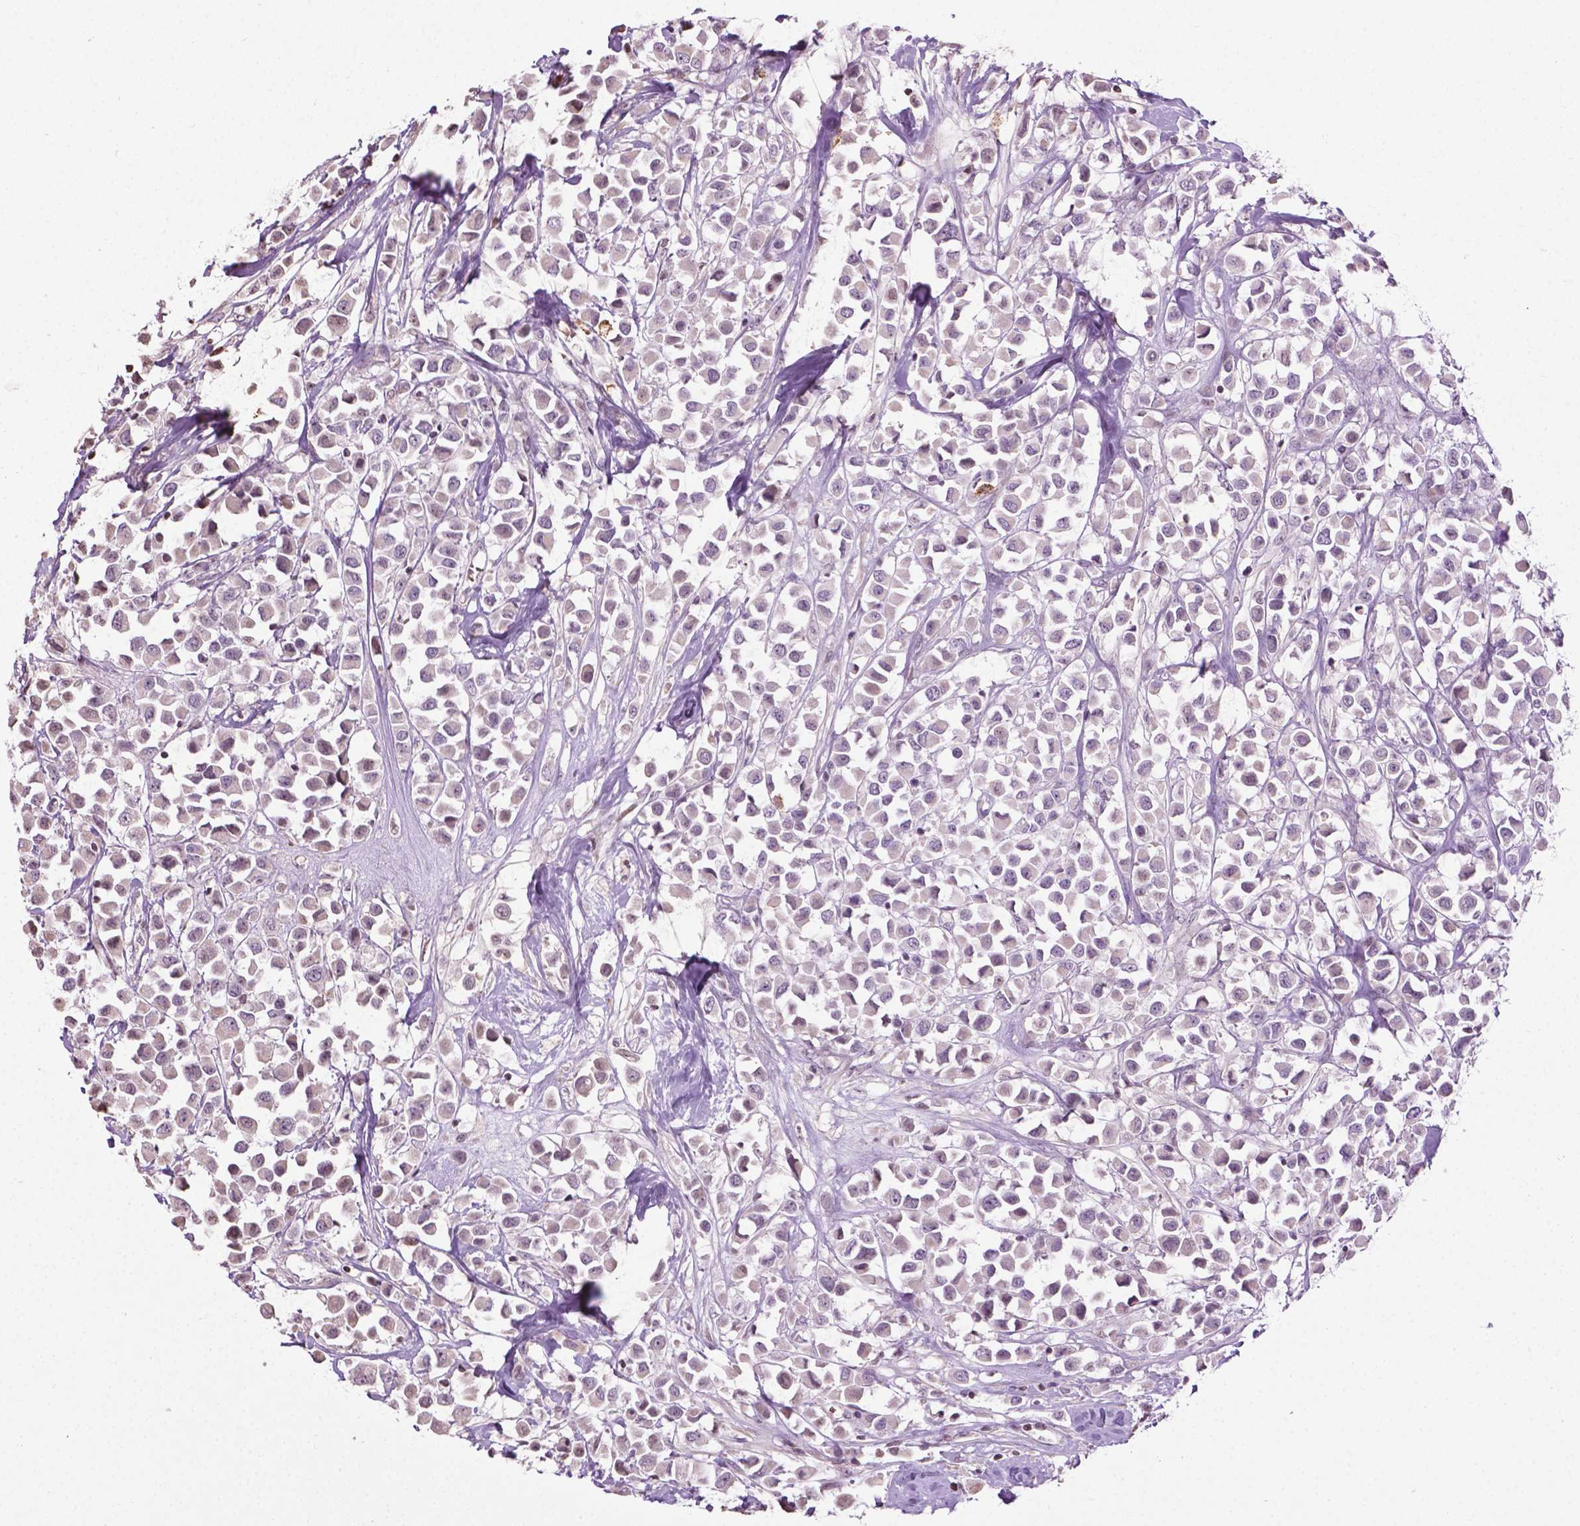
{"staining": {"intensity": "negative", "quantity": "none", "location": "none"}, "tissue": "breast cancer", "cell_type": "Tumor cells", "image_type": "cancer", "snomed": [{"axis": "morphology", "description": "Duct carcinoma"}, {"axis": "topography", "description": "Breast"}], "caption": "This is an immunohistochemistry image of invasive ductal carcinoma (breast). There is no staining in tumor cells.", "gene": "NTNG2", "patient": {"sex": "female", "age": 61}}